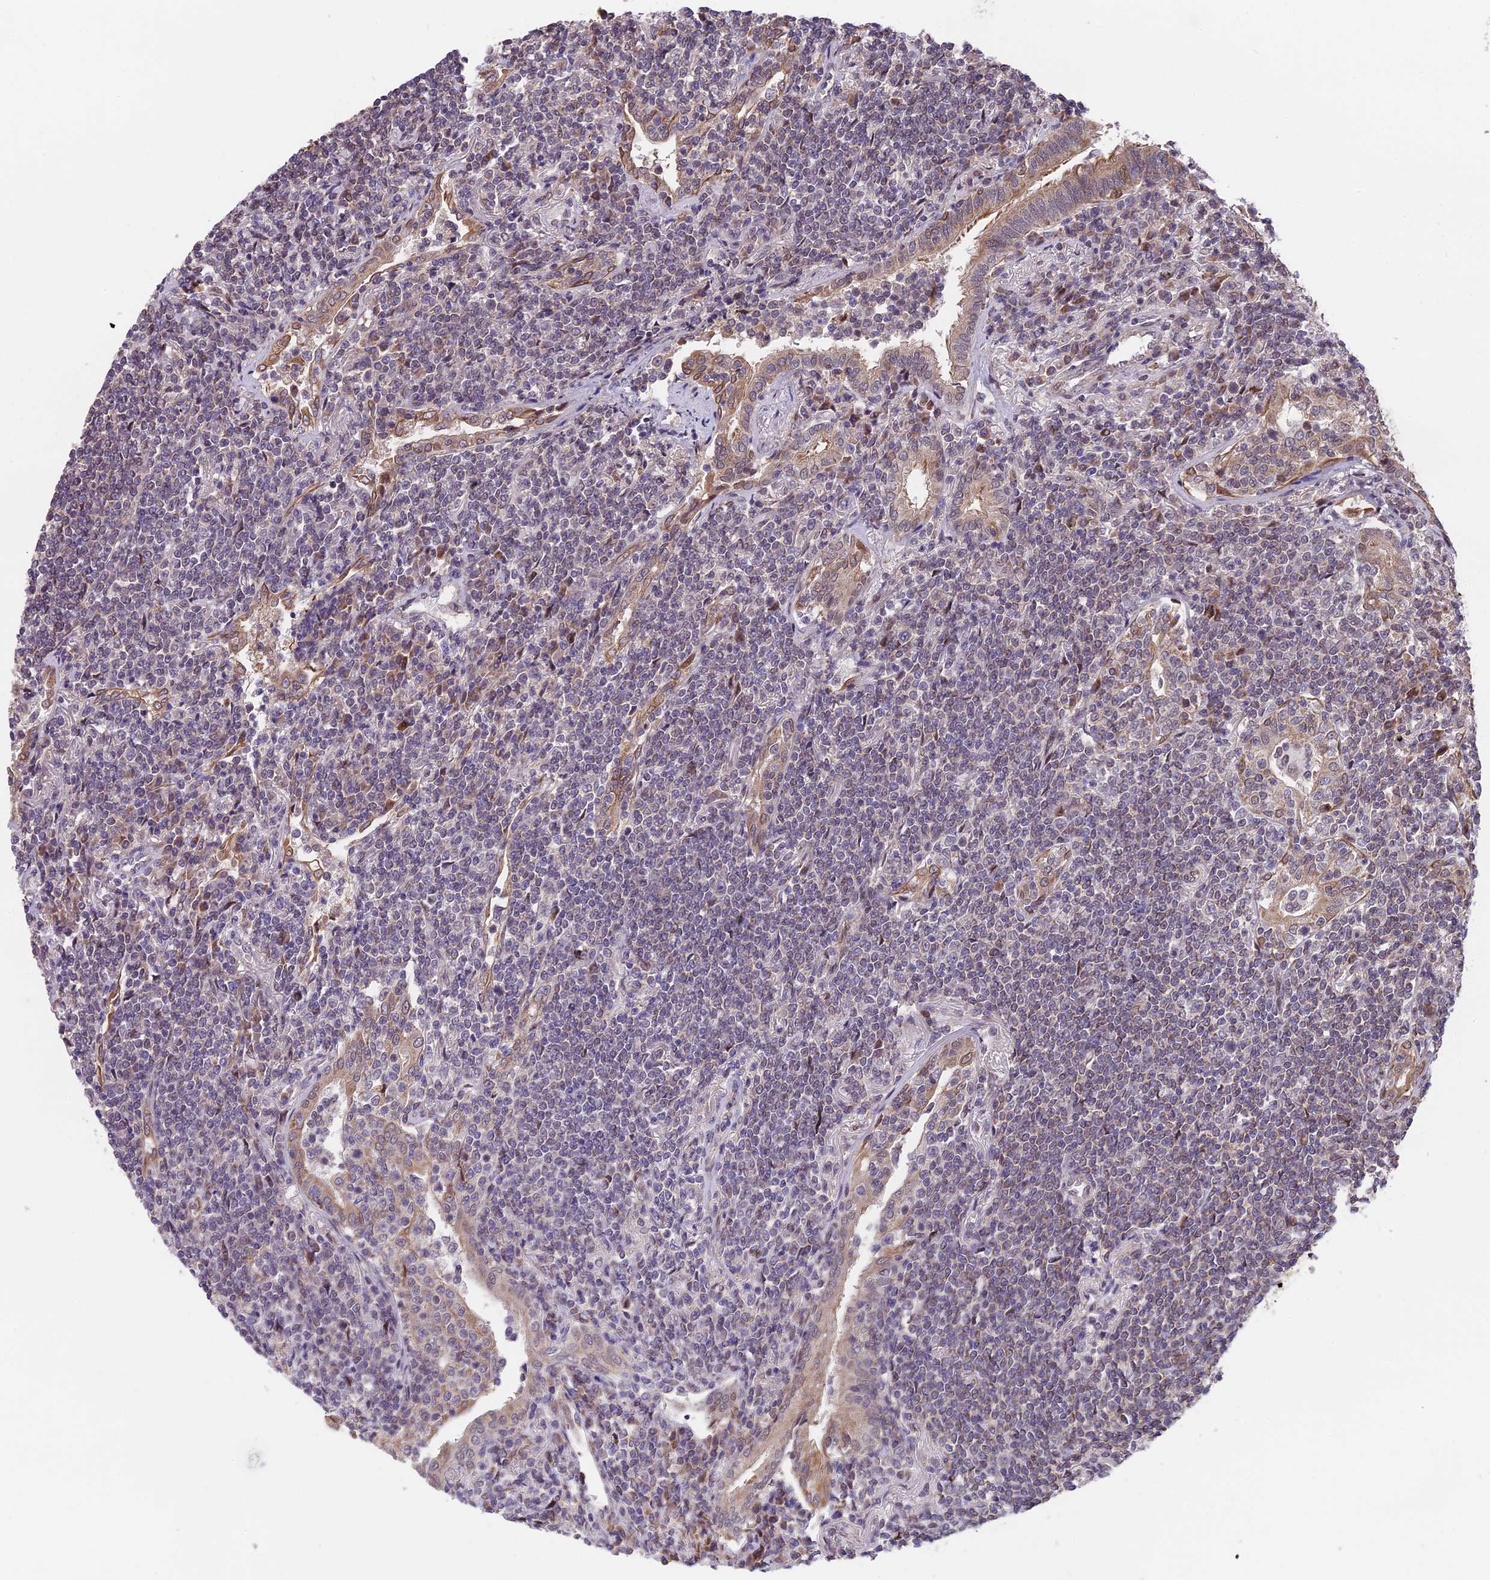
{"staining": {"intensity": "weak", "quantity": "25%-75%", "location": "cytoplasmic/membranous"}, "tissue": "lymphoma", "cell_type": "Tumor cells", "image_type": "cancer", "snomed": [{"axis": "morphology", "description": "Malignant lymphoma, non-Hodgkin's type, Low grade"}, {"axis": "topography", "description": "Lung"}], "caption": "An immunohistochemistry (IHC) photomicrograph of neoplastic tissue is shown. Protein staining in brown shows weak cytoplasmic/membranous positivity in low-grade malignant lymphoma, non-Hodgkin's type within tumor cells. (DAB (3,3'-diaminobenzidine) IHC with brightfield microscopy, high magnification).", "gene": "CYP2R1", "patient": {"sex": "female", "age": 71}}